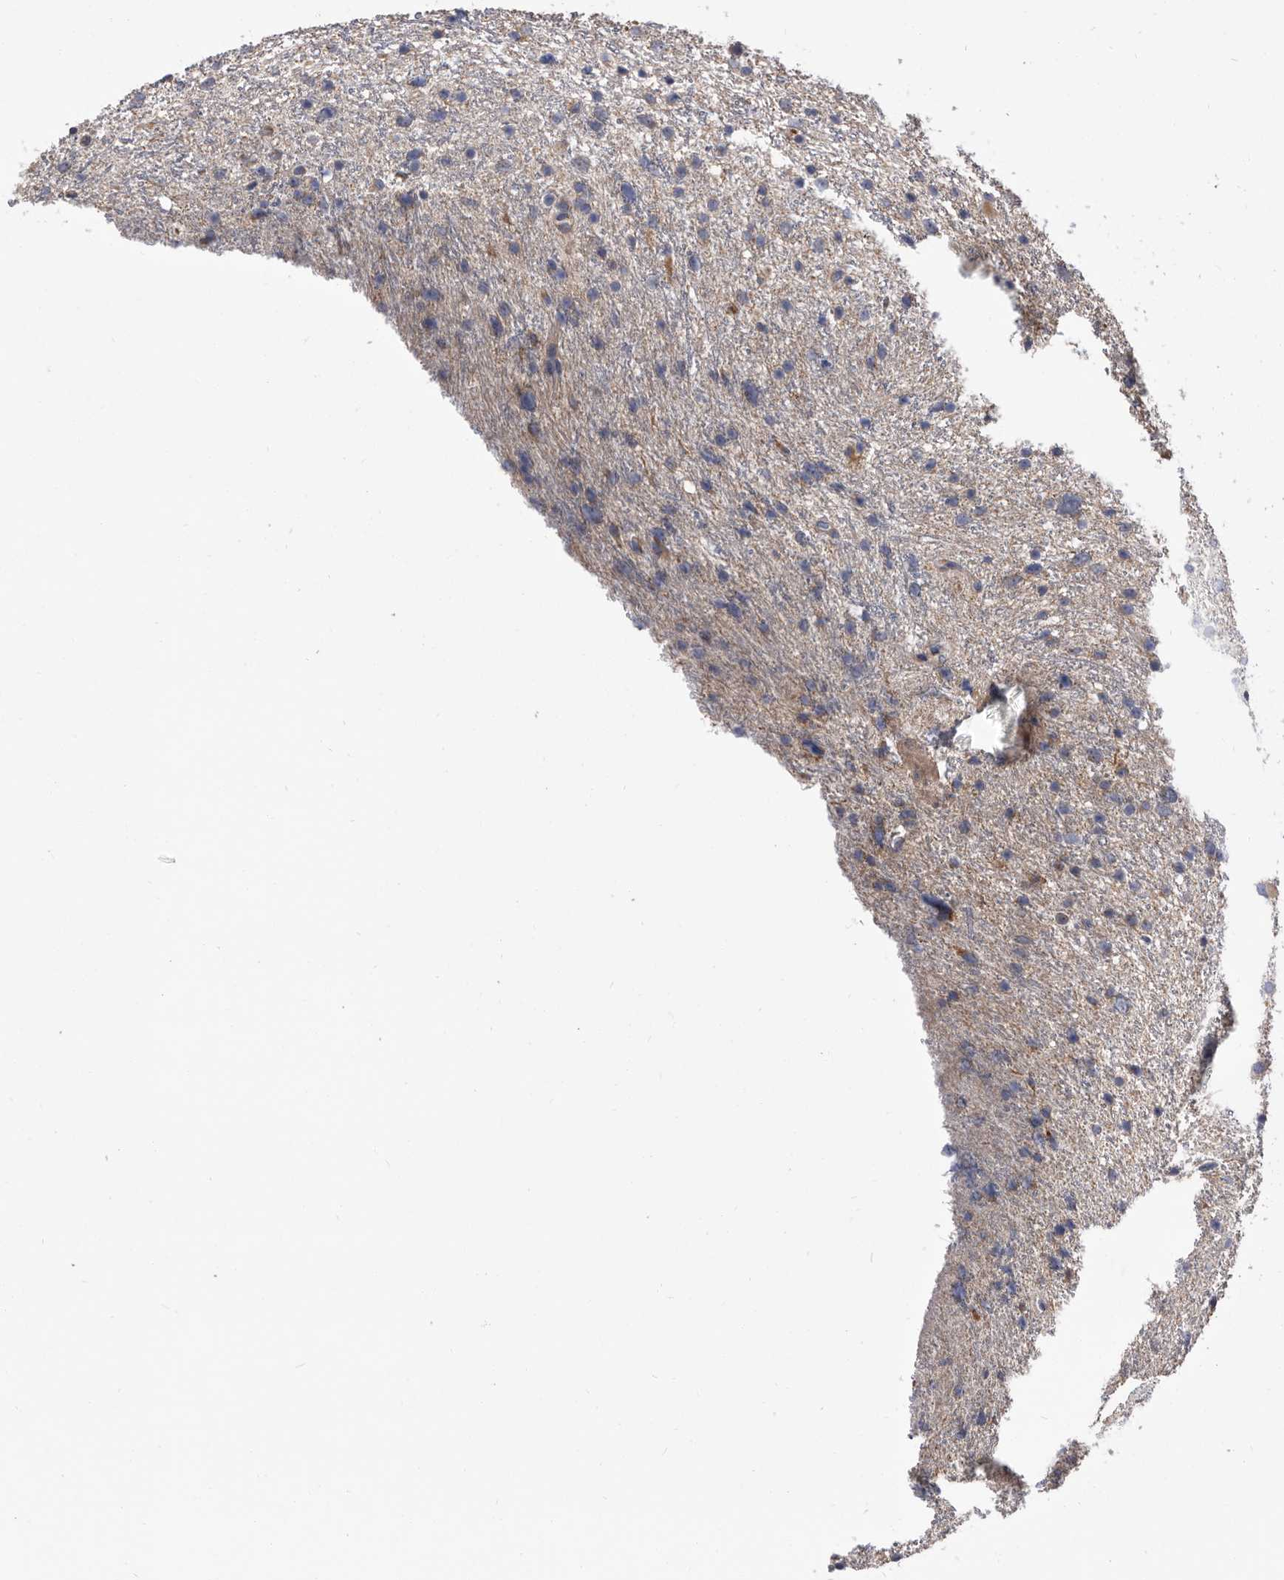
{"staining": {"intensity": "negative", "quantity": "none", "location": "none"}, "tissue": "glioma", "cell_type": "Tumor cells", "image_type": "cancer", "snomed": [{"axis": "morphology", "description": "Glioma, malignant, Low grade"}, {"axis": "topography", "description": "Cerebral cortex"}], "caption": "Immunohistochemical staining of glioma displays no significant staining in tumor cells.", "gene": "DTNBP1", "patient": {"sex": "female", "age": 39}}